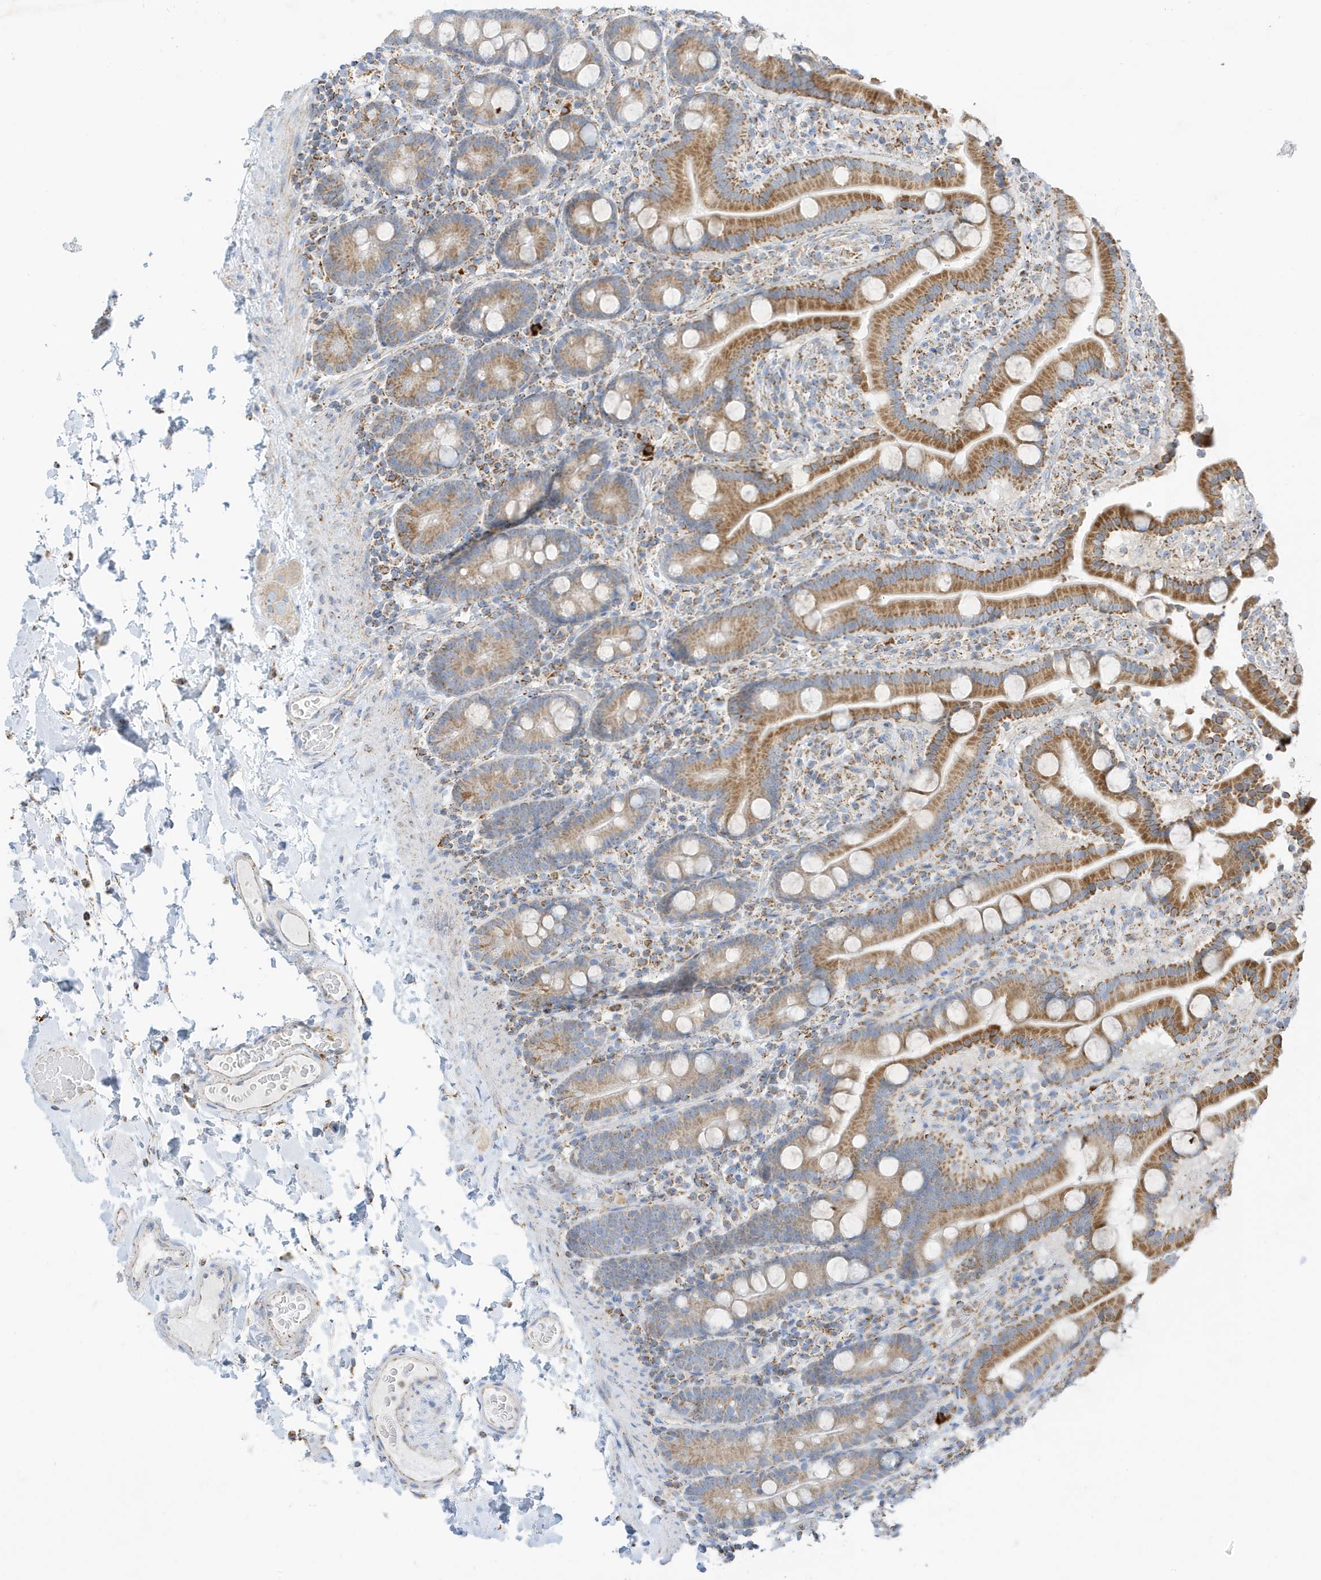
{"staining": {"intensity": "strong", "quantity": ">75%", "location": "cytoplasmic/membranous"}, "tissue": "duodenum", "cell_type": "Glandular cells", "image_type": "normal", "snomed": [{"axis": "morphology", "description": "Normal tissue, NOS"}, {"axis": "topography", "description": "Duodenum"}], "caption": "A high-resolution image shows immunohistochemistry staining of benign duodenum, which shows strong cytoplasmic/membranous positivity in about >75% of glandular cells.", "gene": "CAPN13", "patient": {"sex": "male", "age": 55}}